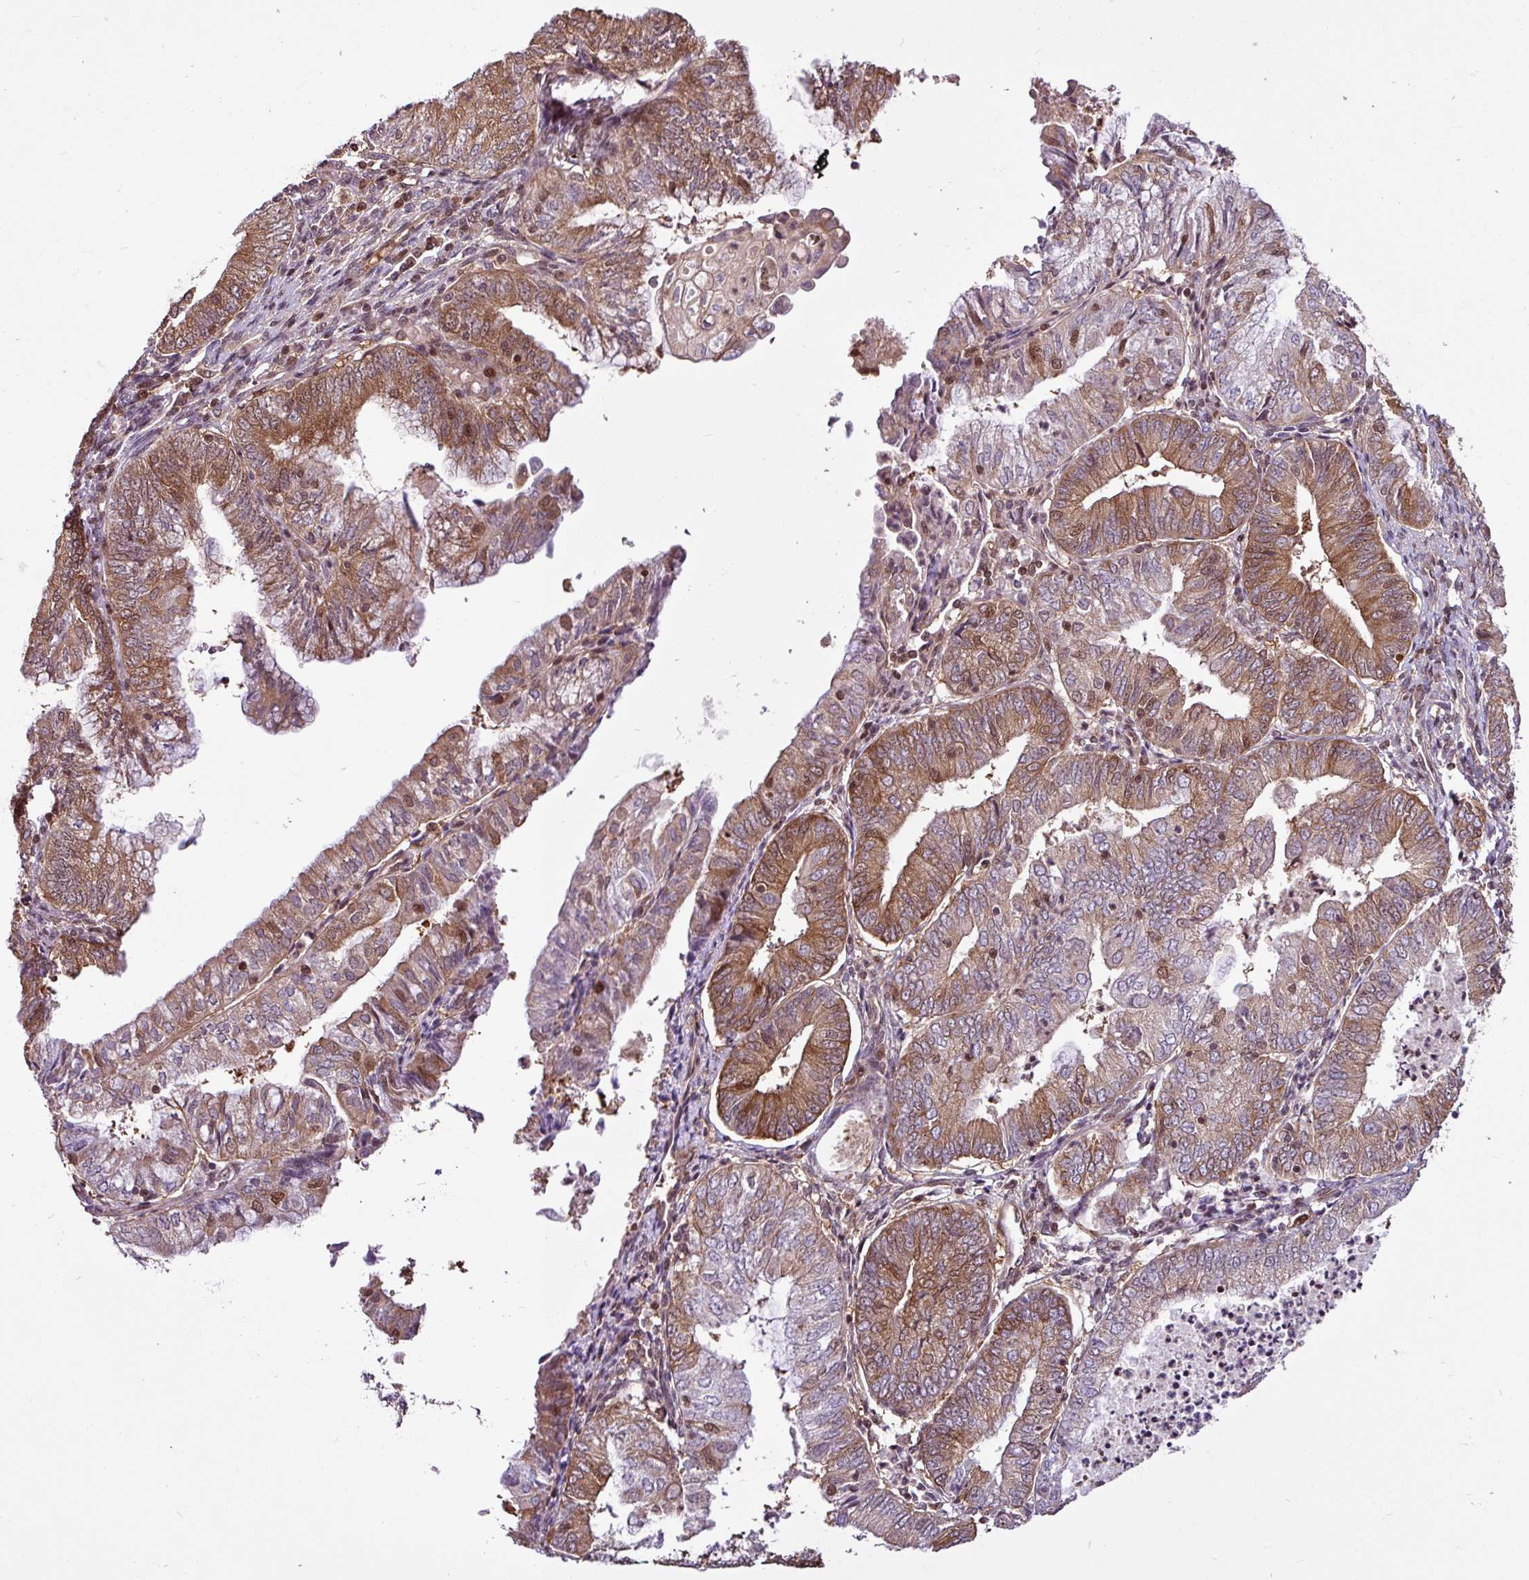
{"staining": {"intensity": "moderate", "quantity": ">75%", "location": "cytoplasmic/membranous,nuclear"}, "tissue": "endometrial cancer", "cell_type": "Tumor cells", "image_type": "cancer", "snomed": [{"axis": "morphology", "description": "Adenocarcinoma, NOS"}, {"axis": "topography", "description": "Endometrium"}], "caption": "There is medium levels of moderate cytoplasmic/membranous and nuclear staining in tumor cells of endometrial adenocarcinoma, as demonstrated by immunohistochemical staining (brown color).", "gene": "ITPKC", "patient": {"sex": "female", "age": 55}}